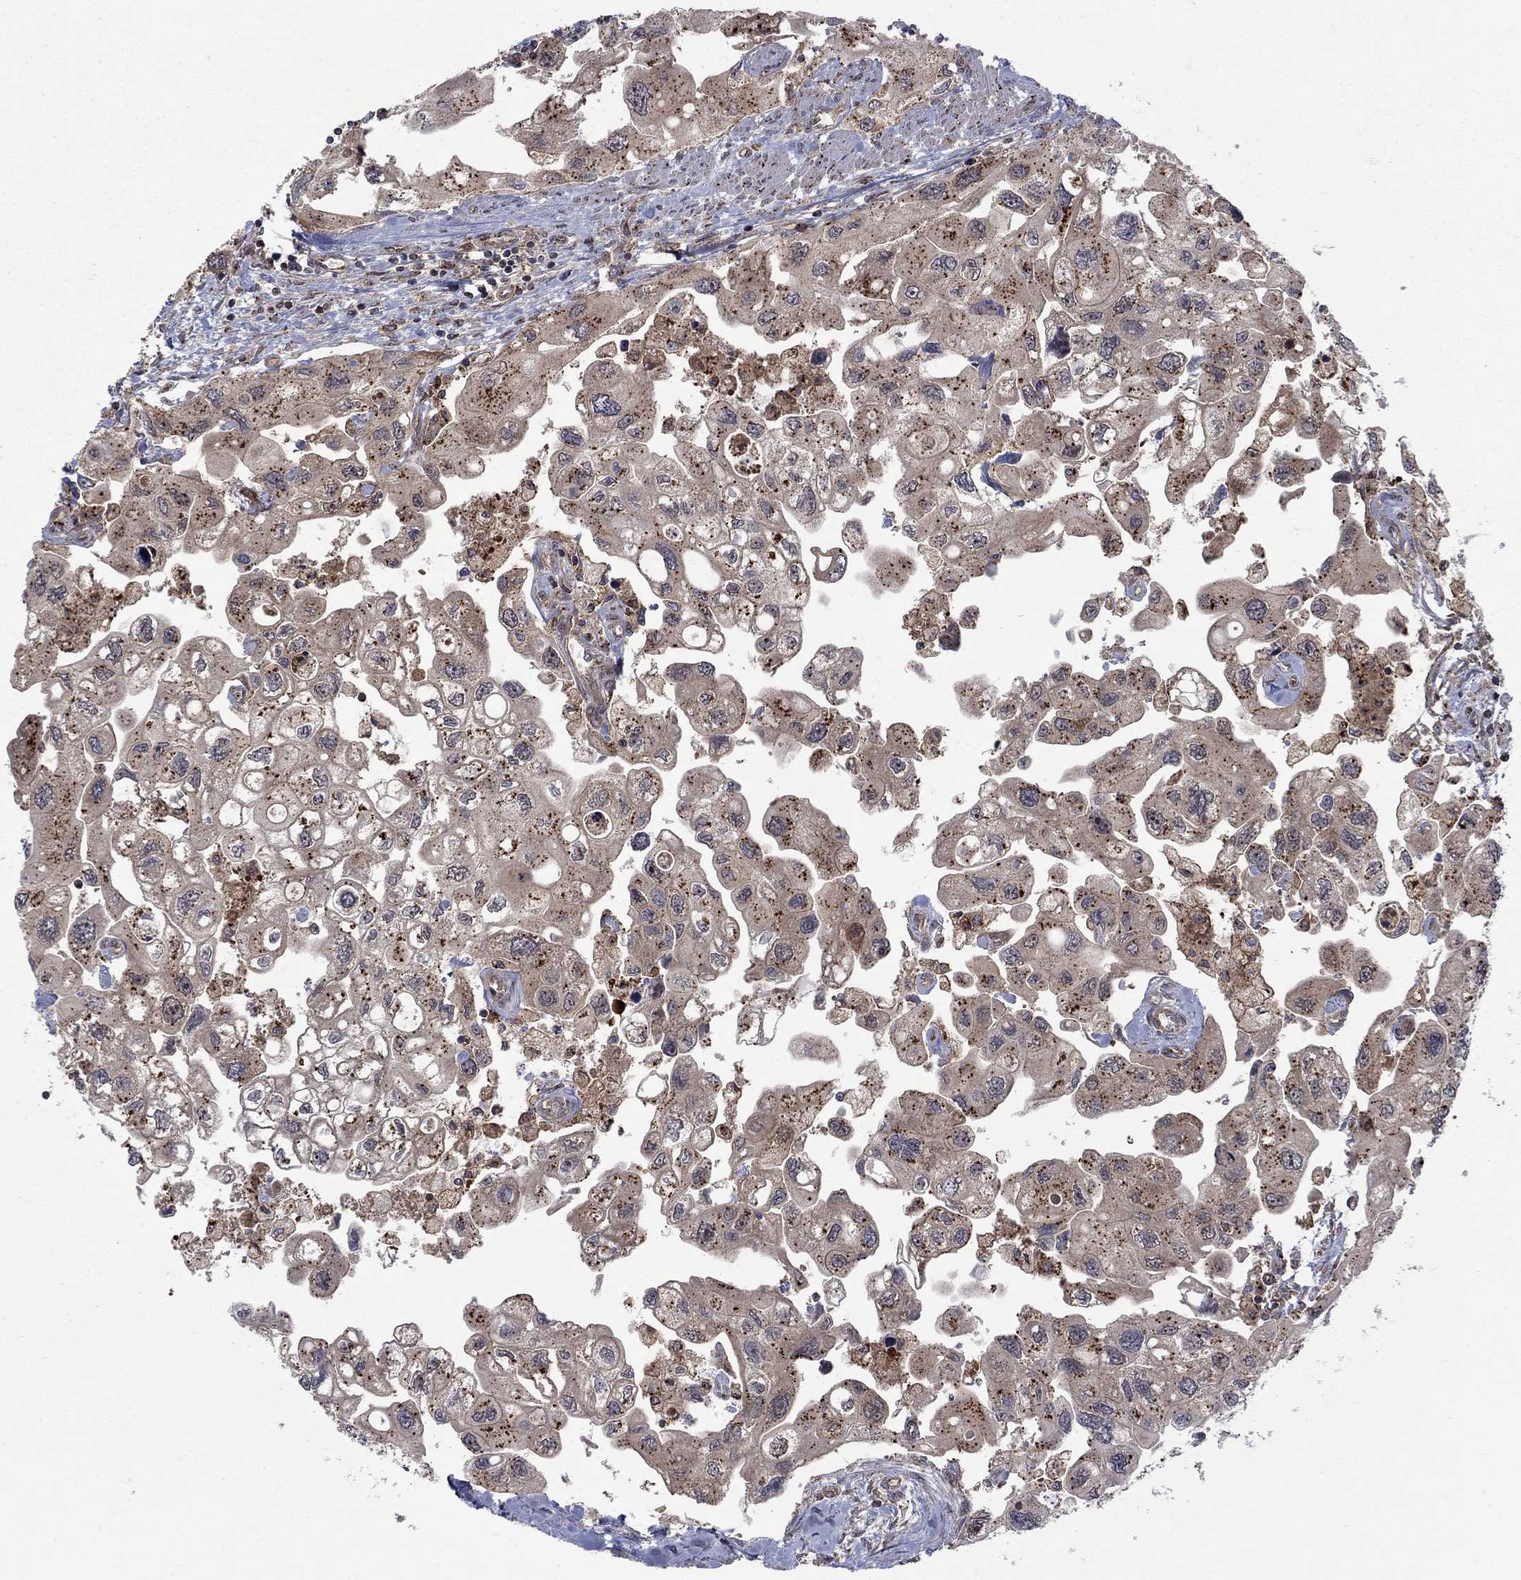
{"staining": {"intensity": "moderate", "quantity": "25%-75%", "location": "cytoplasmic/membranous"}, "tissue": "urothelial cancer", "cell_type": "Tumor cells", "image_type": "cancer", "snomed": [{"axis": "morphology", "description": "Urothelial carcinoma, High grade"}, {"axis": "topography", "description": "Urinary bladder"}], "caption": "Urothelial carcinoma (high-grade) was stained to show a protein in brown. There is medium levels of moderate cytoplasmic/membranous staining in approximately 25%-75% of tumor cells.", "gene": "IFI35", "patient": {"sex": "male", "age": 59}}